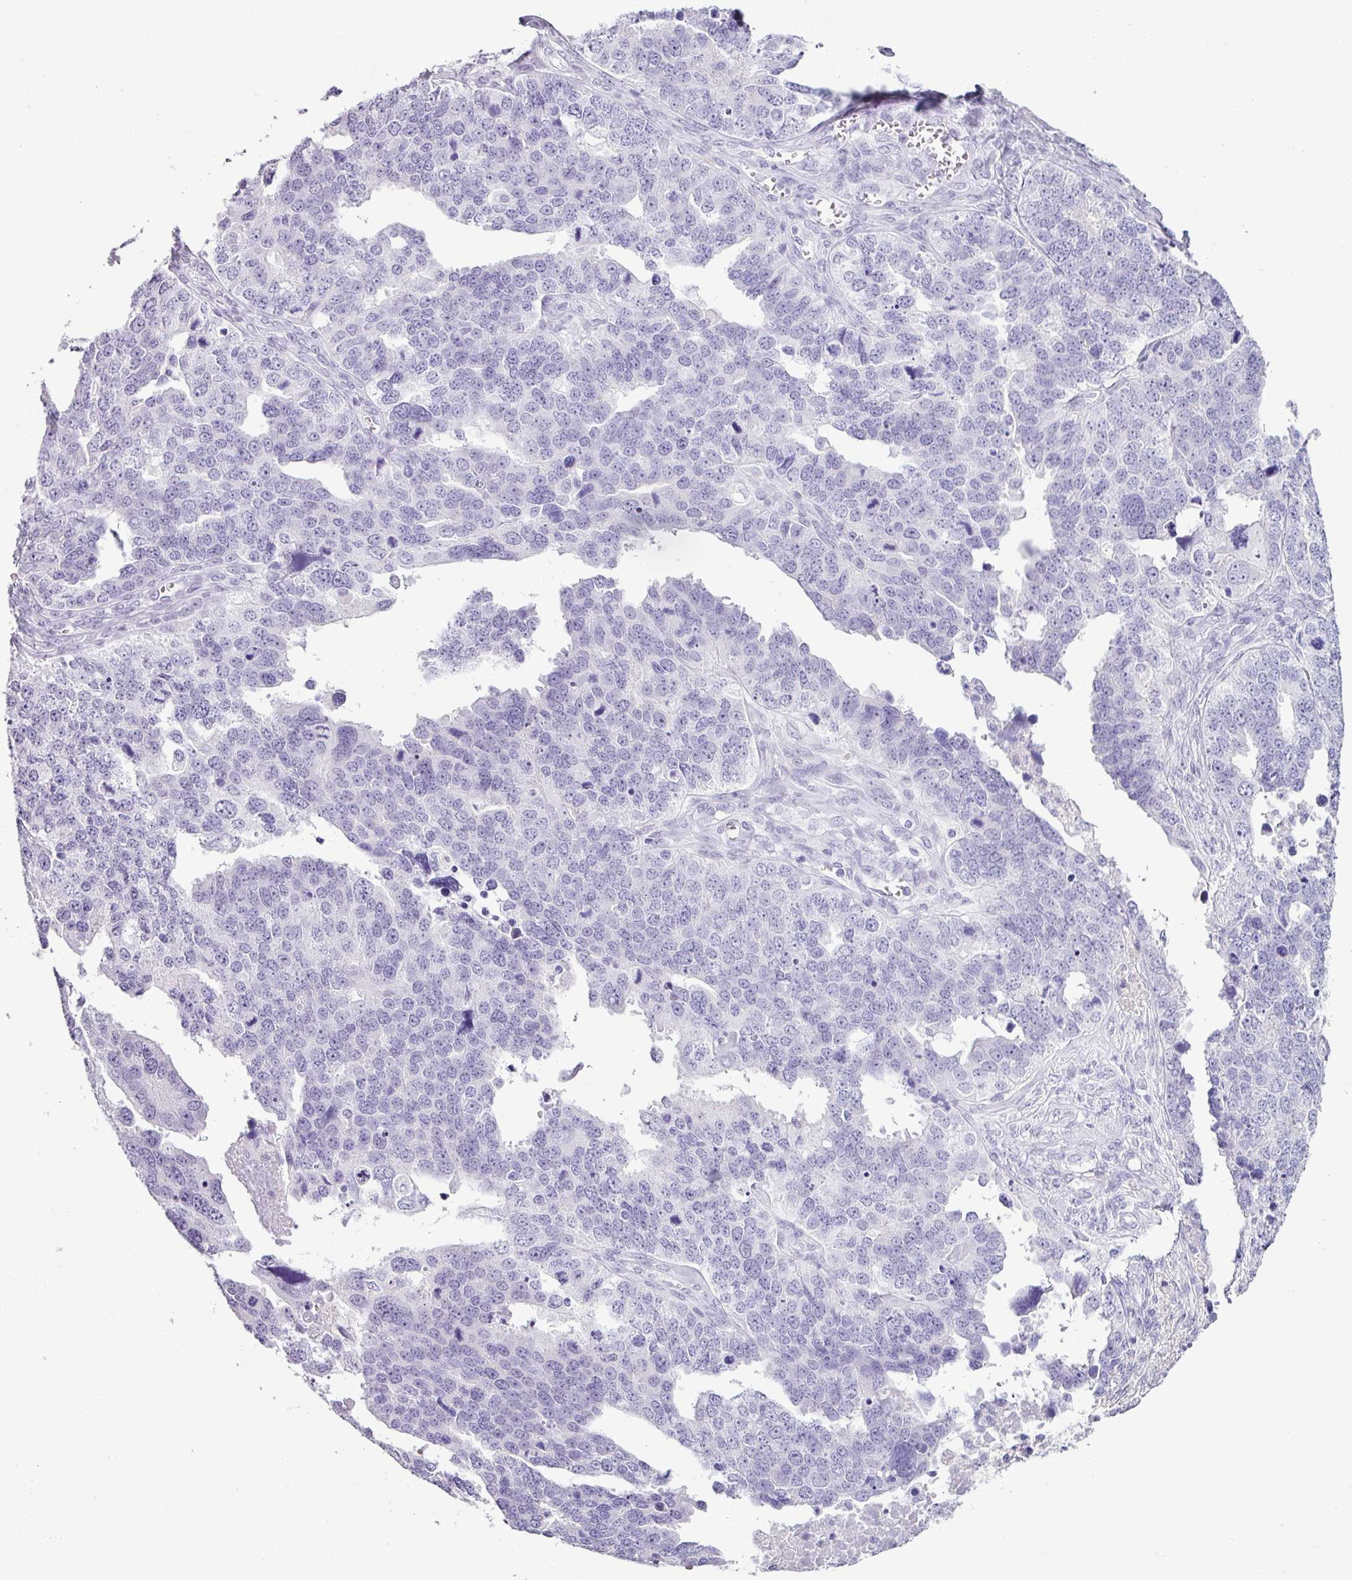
{"staining": {"intensity": "negative", "quantity": "none", "location": "none"}, "tissue": "ovarian cancer", "cell_type": "Tumor cells", "image_type": "cancer", "snomed": [{"axis": "morphology", "description": "Cystadenocarcinoma, serous, NOS"}, {"axis": "topography", "description": "Ovary"}], "caption": "This is an immunohistochemistry (IHC) photomicrograph of serous cystadenocarcinoma (ovarian). There is no positivity in tumor cells.", "gene": "SCT", "patient": {"sex": "female", "age": 76}}